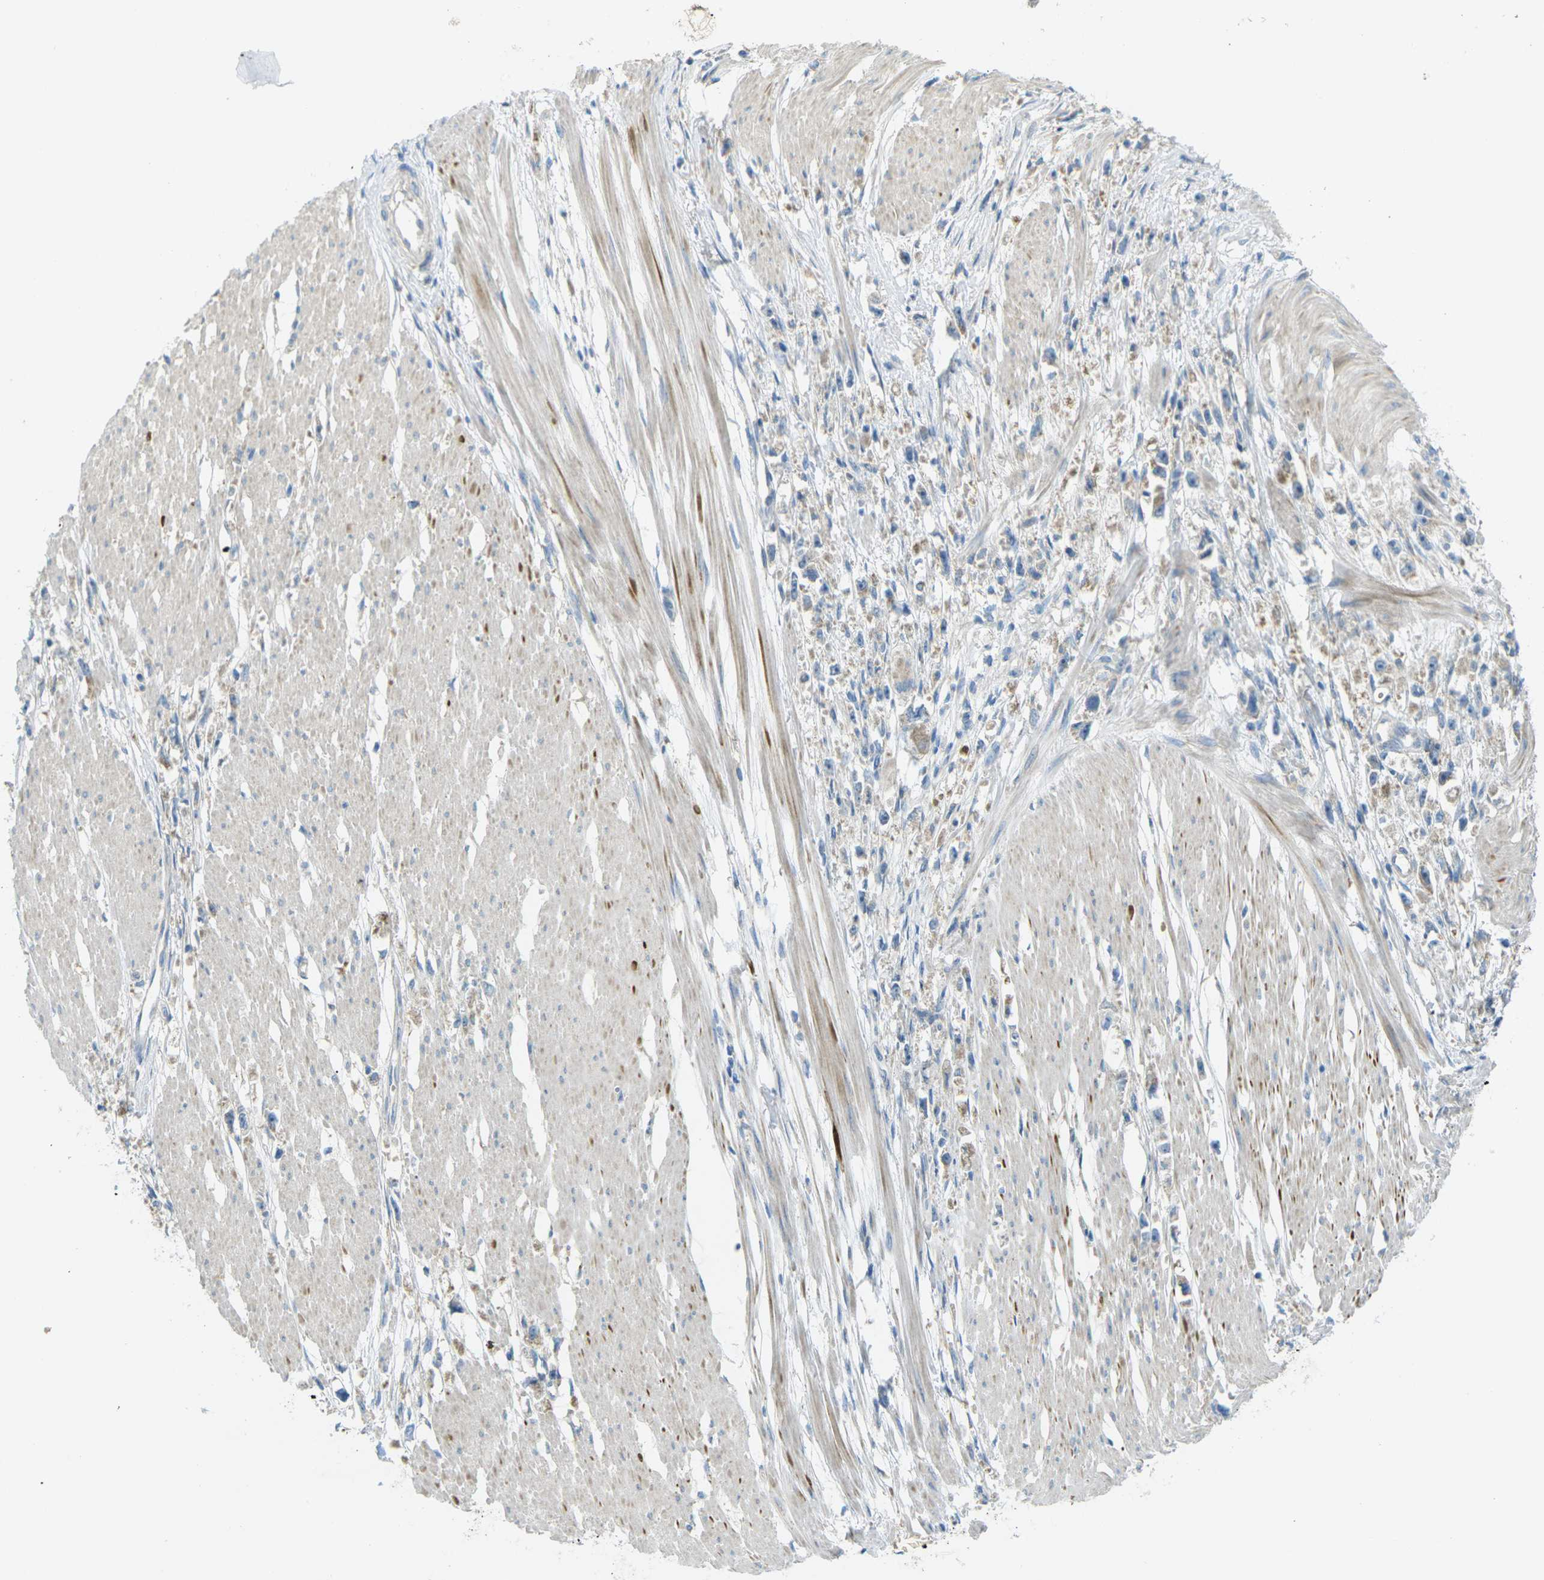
{"staining": {"intensity": "negative", "quantity": "none", "location": "none"}, "tissue": "stomach cancer", "cell_type": "Tumor cells", "image_type": "cancer", "snomed": [{"axis": "morphology", "description": "Adenocarcinoma, NOS"}, {"axis": "topography", "description": "Stomach"}], "caption": "The IHC histopathology image has no significant expression in tumor cells of adenocarcinoma (stomach) tissue. (Stains: DAB IHC with hematoxylin counter stain, Microscopy: brightfield microscopy at high magnification).", "gene": "MYLK4", "patient": {"sex": "female", "age": 59}}